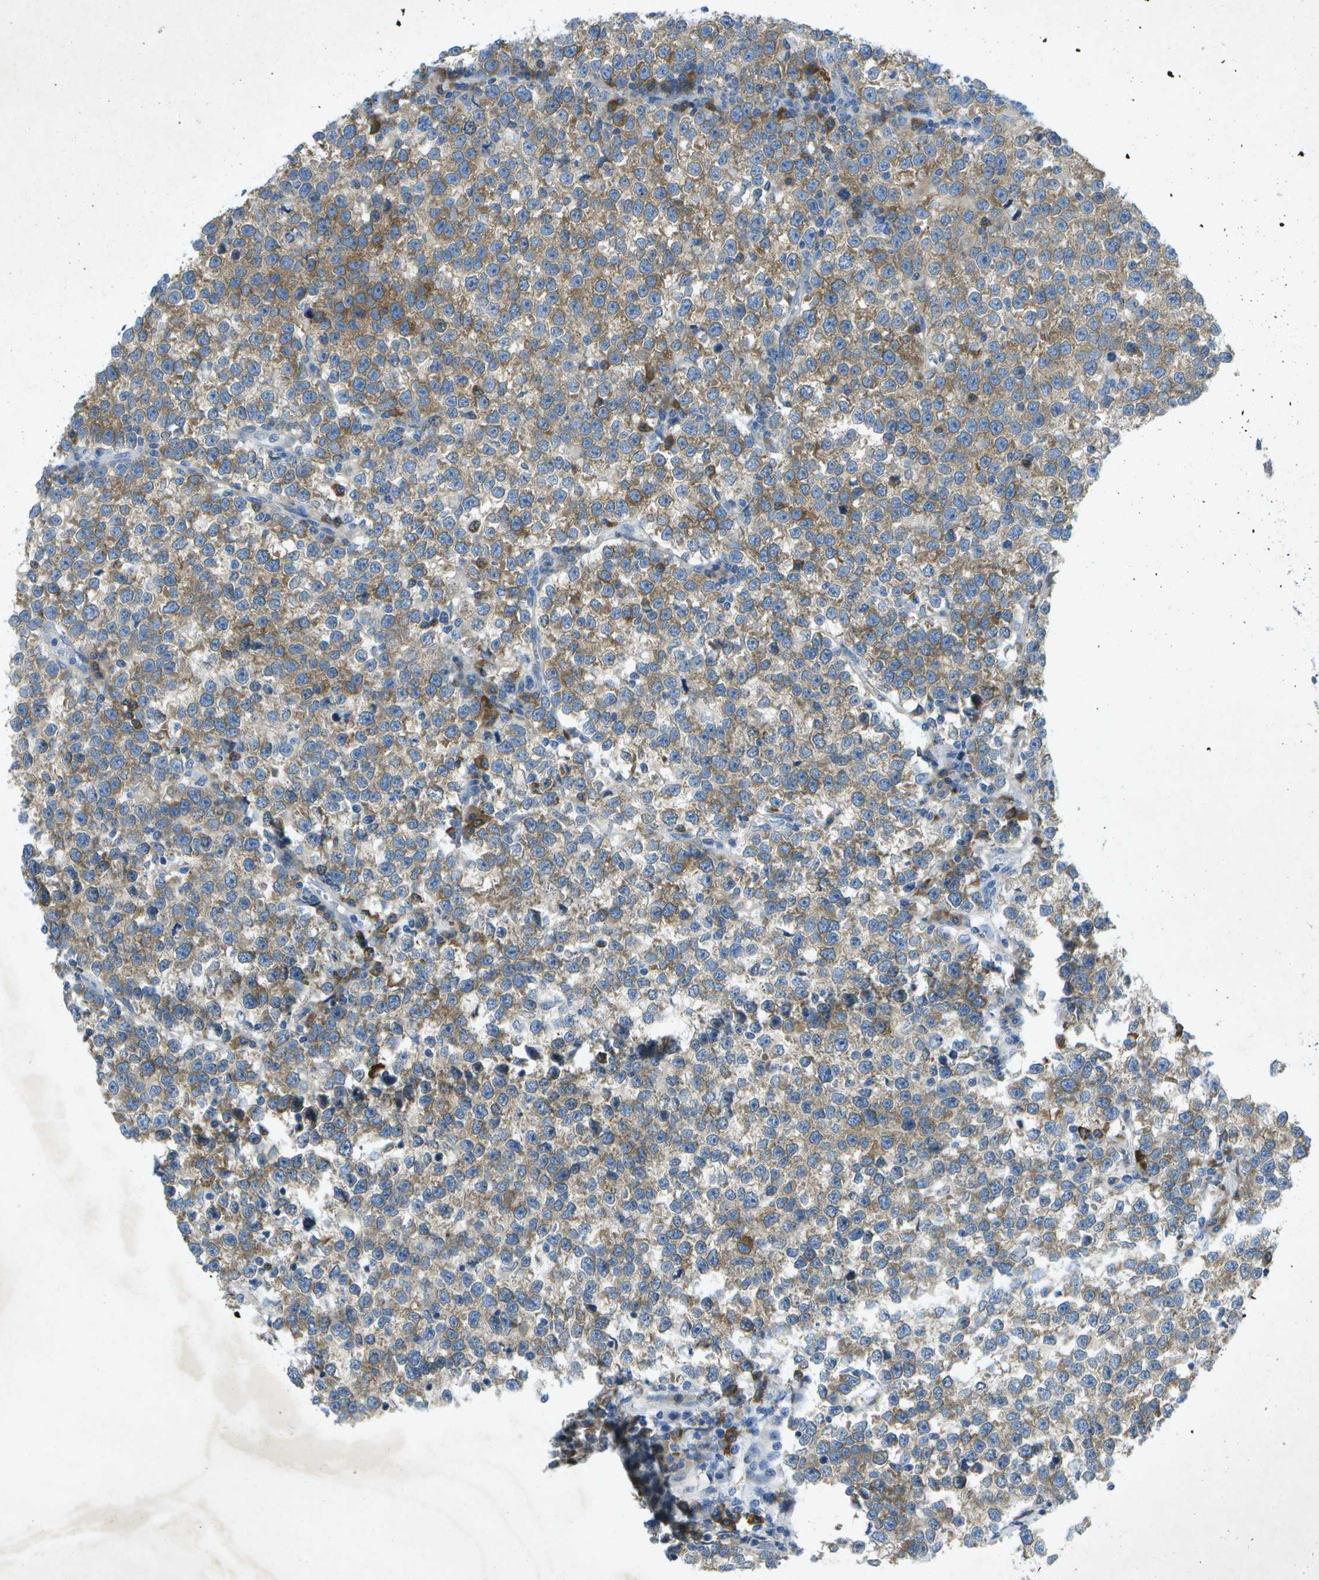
{"staining": {"intensity": "weak", "quantity": ">75%", "location": "cytoplasmic/membranous"}, "tissue": "testis cancer", "cell_type": "Tumor cells", "image_type": "cancer", "snomed": [{"axis": "morphology", "description": "Normal tissue, NOS"}, {"axis": "morphology", "description": "Seminoma, NOS"}, {"axis": "topography", "description": "Testis"}], "caption": "The micrograph displays a brown stain indicating the presence of a protein in the cytoplasmic/membranous of tumor cells in testis cancer.", "gene": "WNK2", "patient": {"sex": "male", "age": 43}}